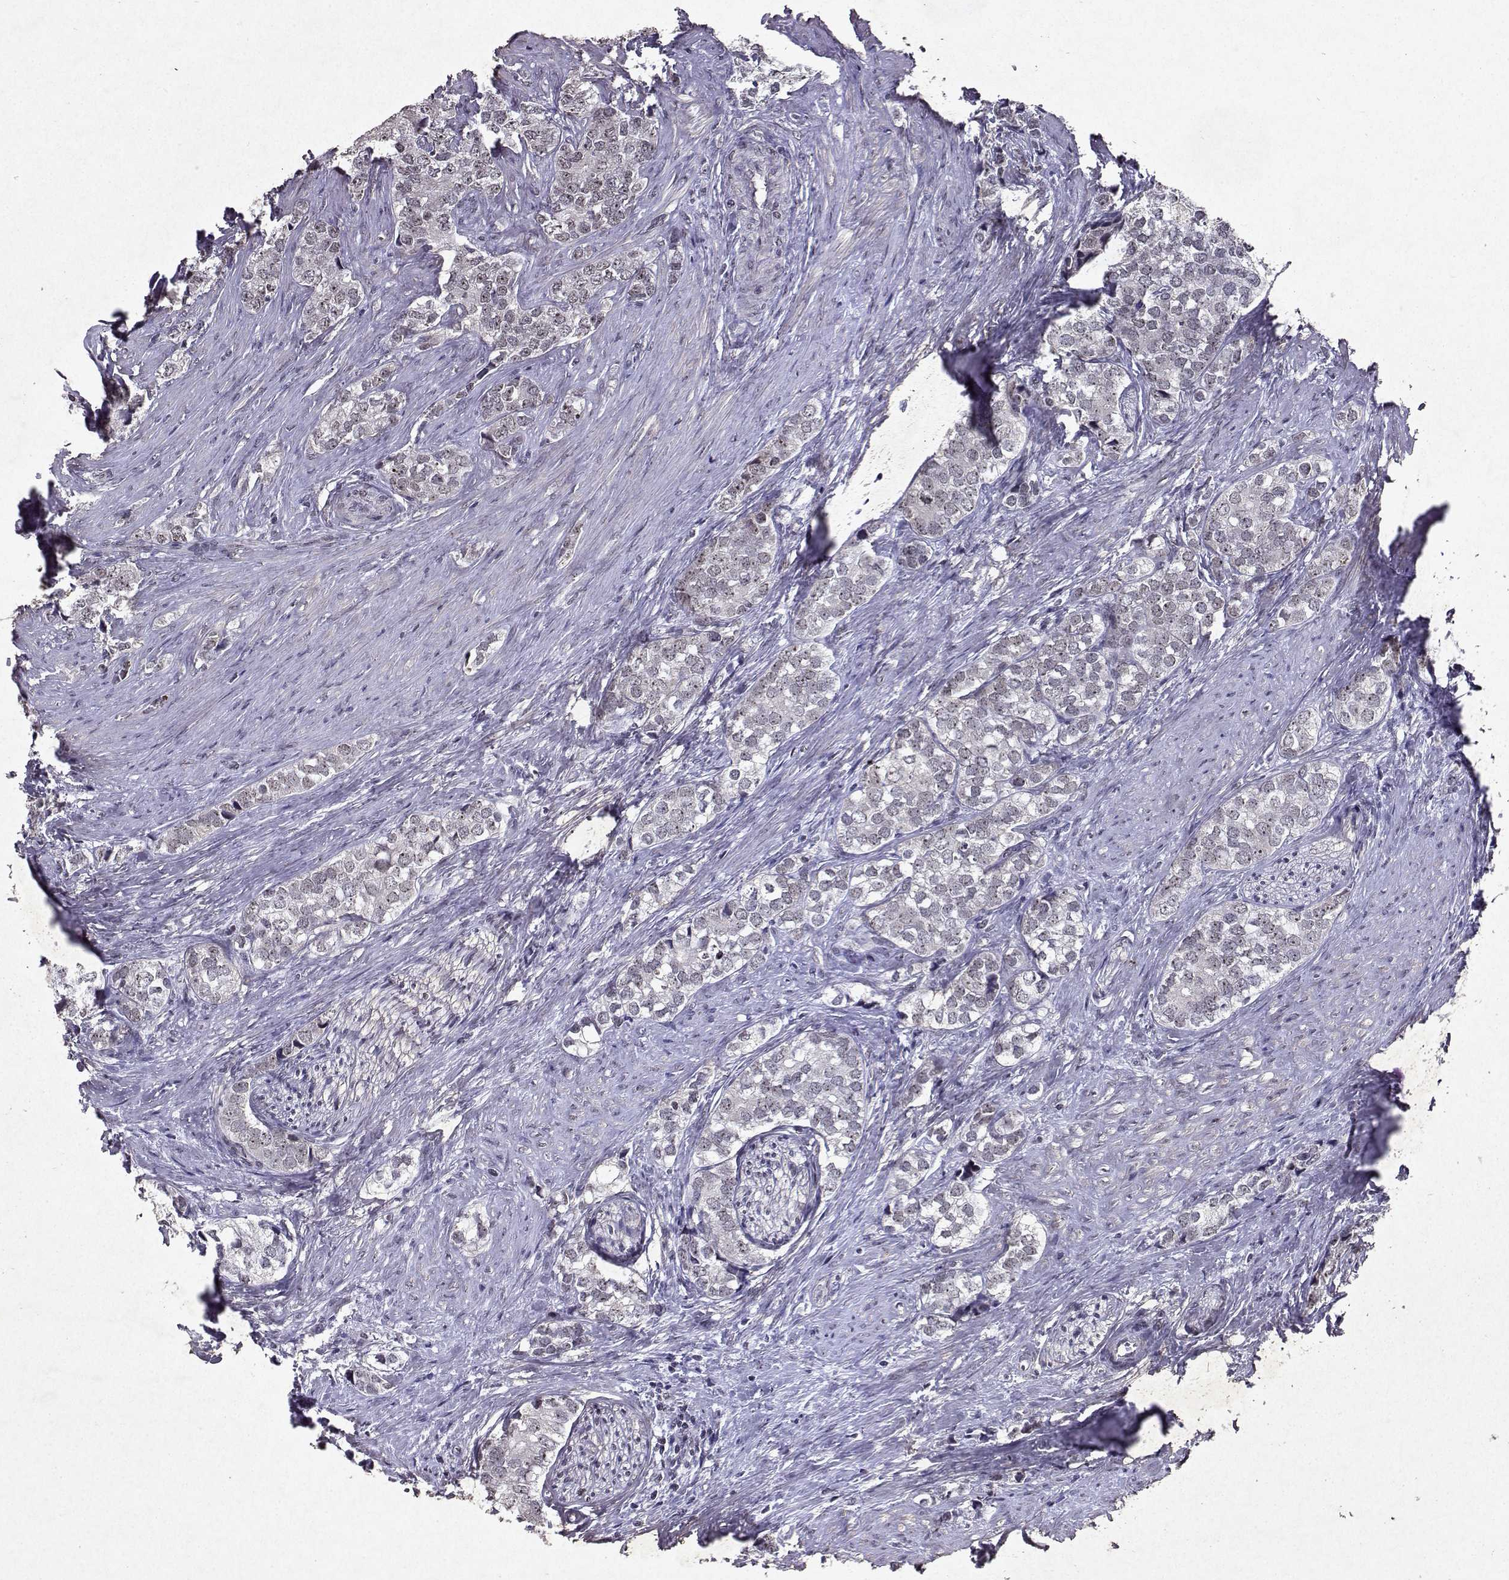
{"staining": {"intensity": "moderate", "quantity": "<25%", "location": "nuclear"}, "tissue": "prostate cancer", "cell_type": "Tumor cells", "image_type": "cancer", "snomed": [{"axis": "morphology", "description": "Adenocarcinoma, NOS"}, {"axis": "topography", "description": "Prostate and seminal vesicle, NOS"}], "caption": "Tumor cells reveal low levels of moderate nuclear expression in approximately <25% of cells in prostate adenocarcinoma.", "gene": "DDX56", "patient": {"sex": "male", "age": 63}}